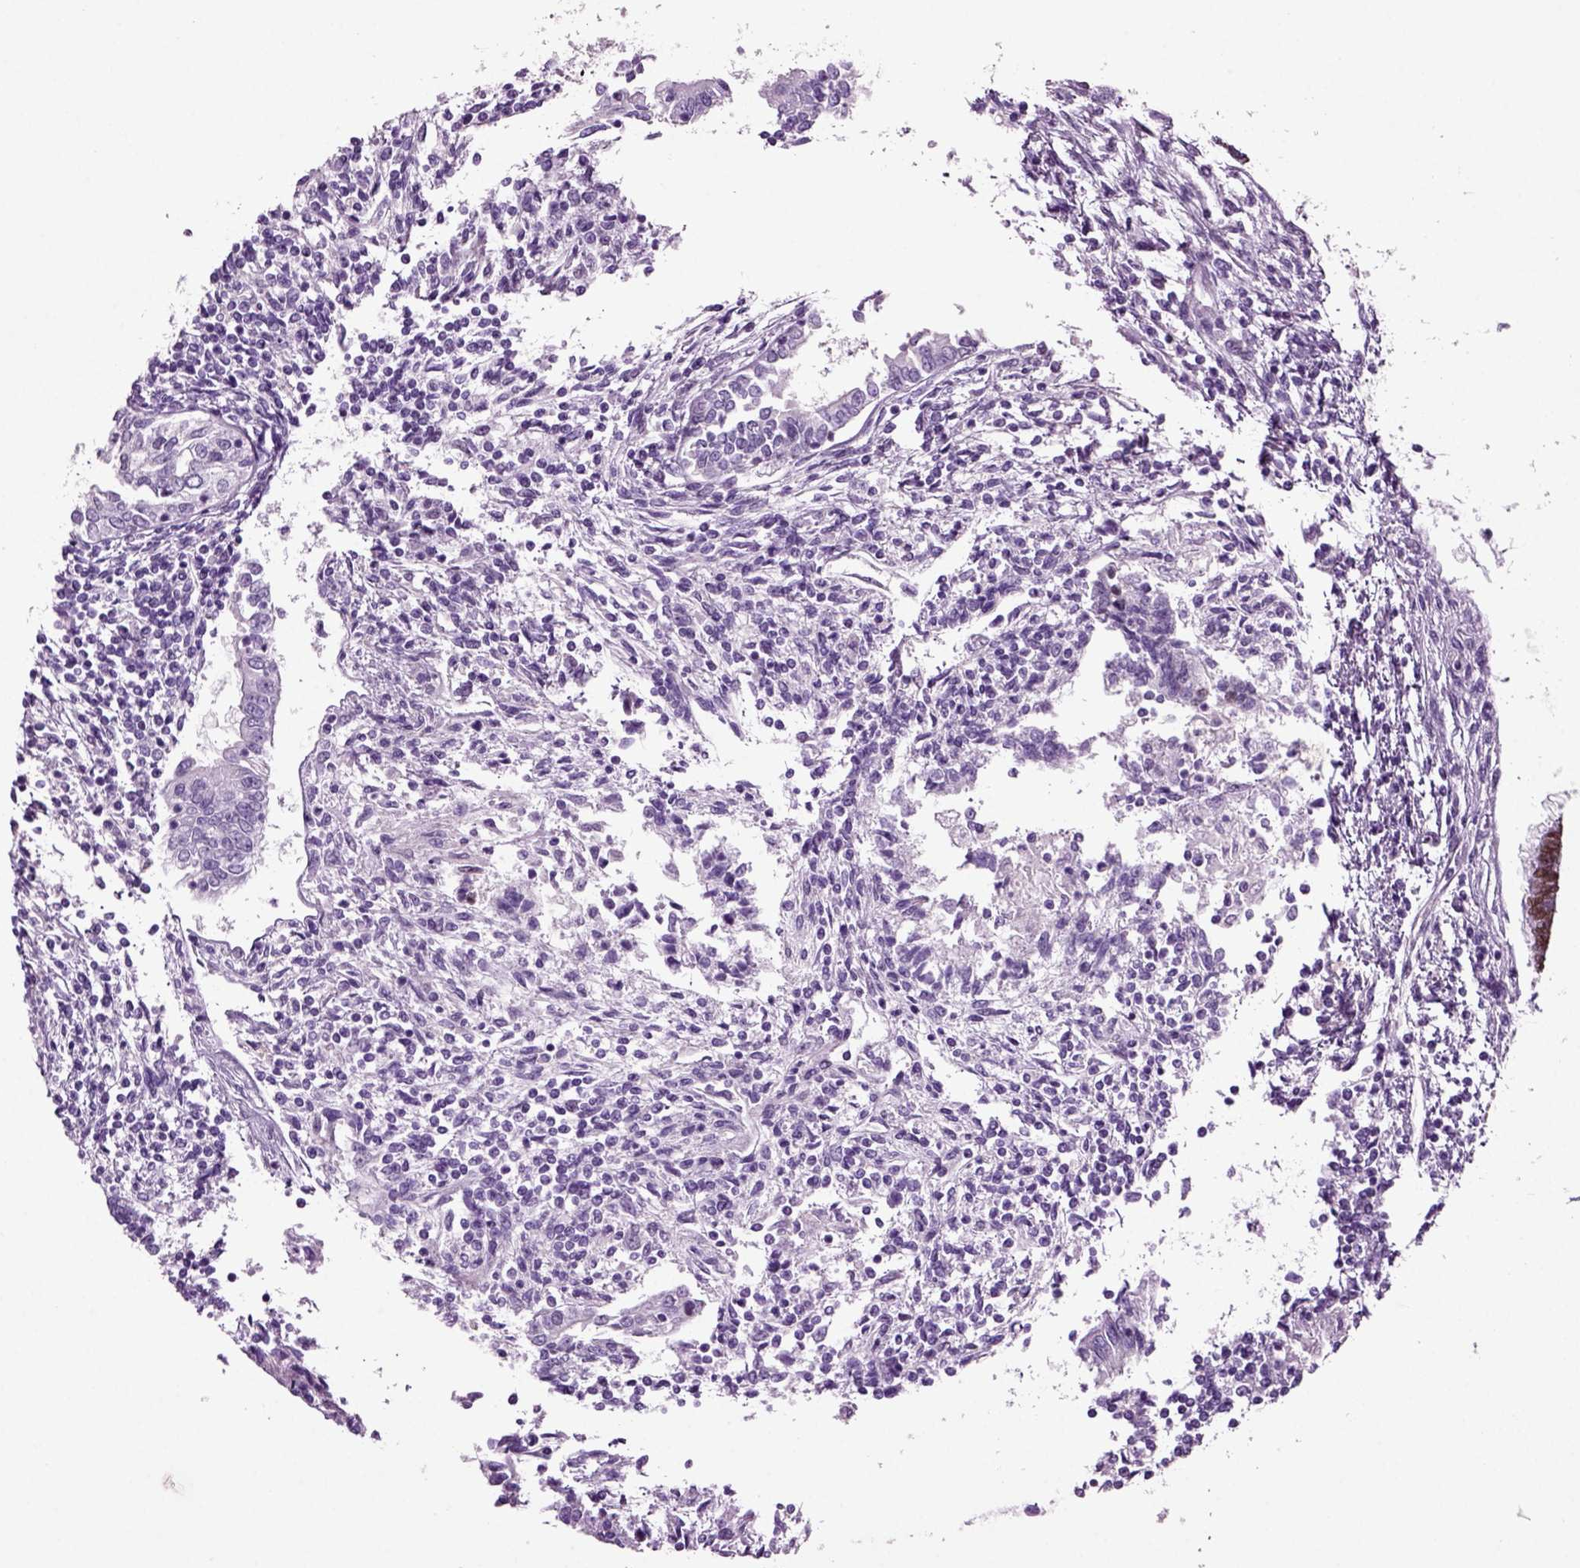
{"staining": {"intensity": "strong", "quantity": "25%-75%", "location": "nuclear"}, "tissue": "testis cancer", "cell_type": "Tumor cells", "image_type": "cancer", "snomed": [{"axis": "morphology", "description": "Carcinoma, Embryonal, NOS"}, {"axis": "topography", "description": "Testis"}], "caption": "A high-resolution image shows IHC staining of embryonal carcinoma (testis), which shows strong nuclear staining in about 25%-75% of tumor cells.", "gene": "ARID3A", "patient": {"sex": "male", "age": 37}}